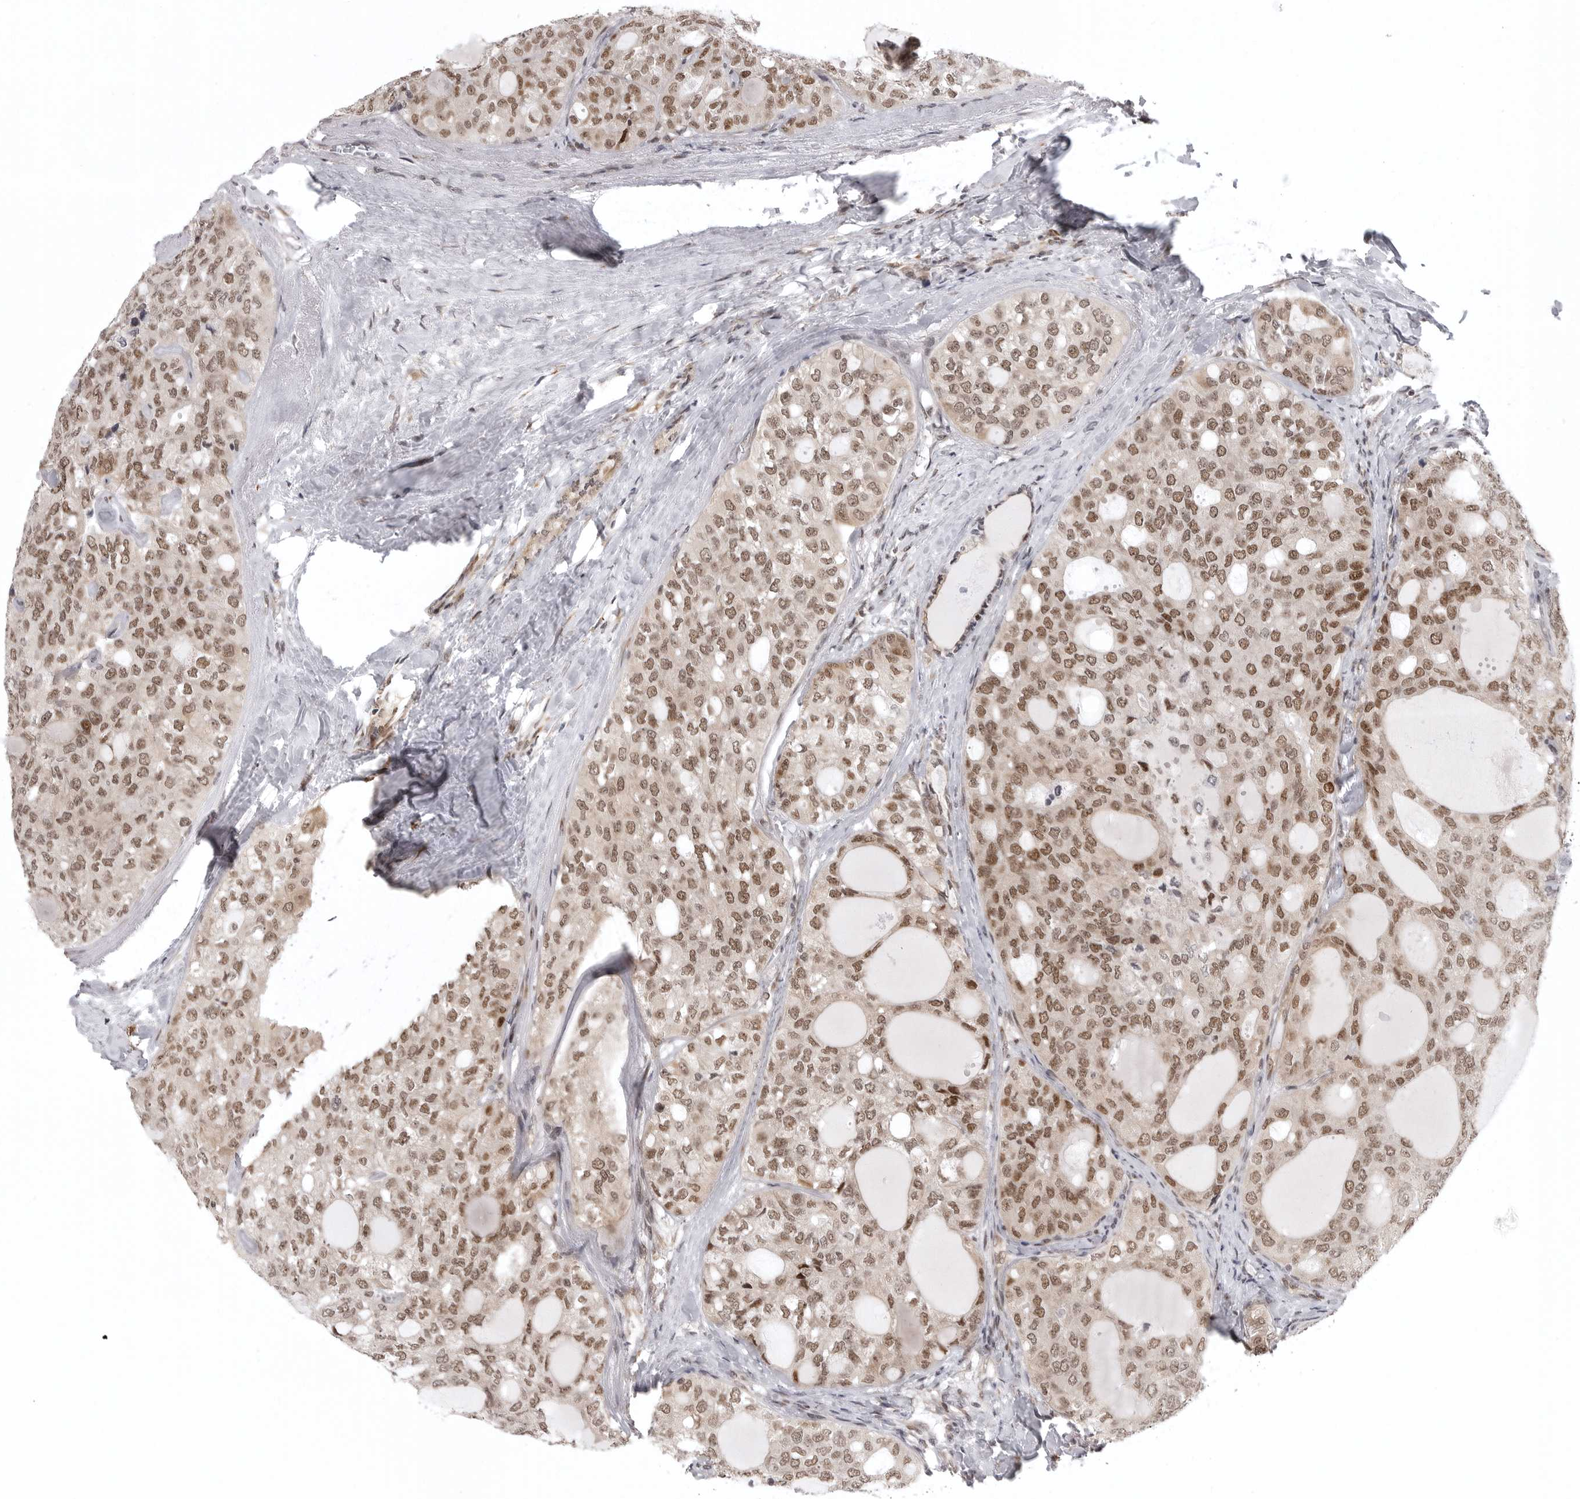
{"staining": {"intensity": "moderate", "quantity": "25%-75%", "location": "nuclear"}, "tissue": "thyroid cancer", "cell_type": "Tumor cells", "image_type": "cancer", "snomed": [{"axis": "morphology", "description": "Follicular adenoma carcinoma, NOS"}, {"axis": "topography", "description": "Thyroid gland"}], "caption": "Thyroid cancer stained for a protein (brown) demonstrates moderate nuclear positive positivity in approximately 25%-75% of tumor cells.", "gene": "PRDM10", "patient": {"sex": "male", "age": 75}}